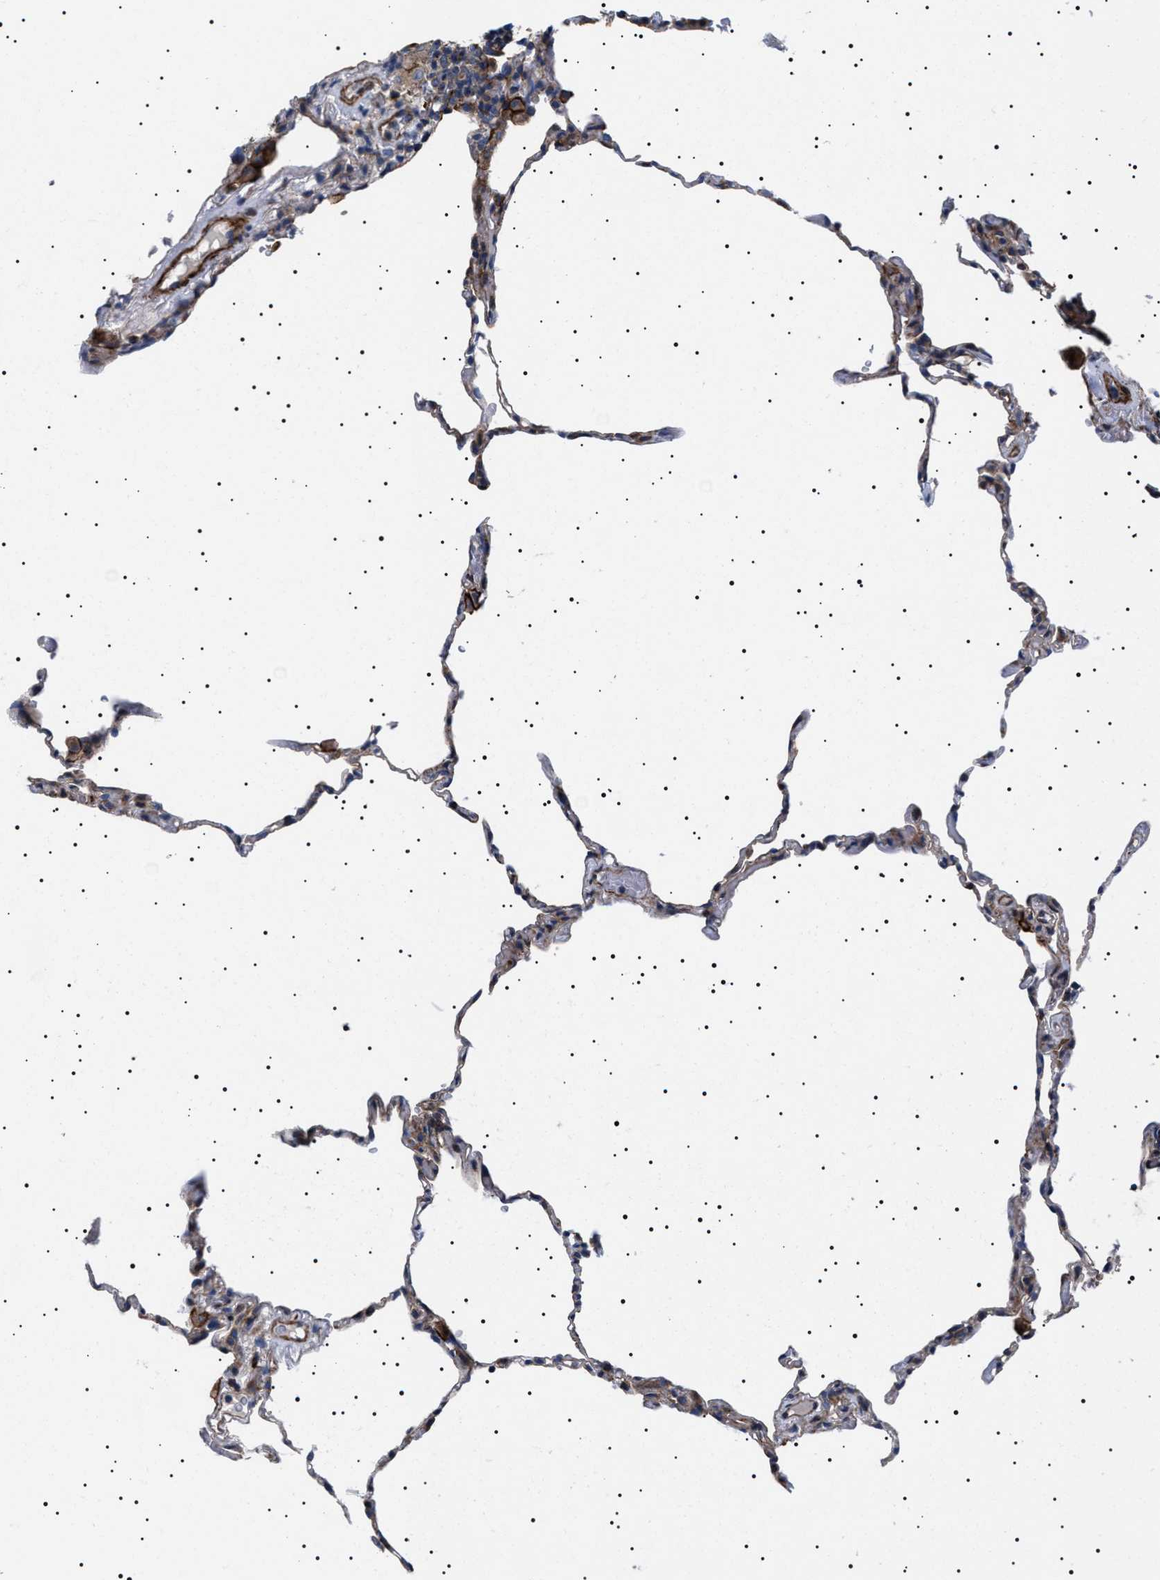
{"staining": {"intensity": "negative", "quantity": "none", "location": "none"}, "tissue": "lung", "cell_type": "Alveolar cells", "image_type": "normal", "snomed": [{"axis": "morphology", "description": "Normal tissue, NOS"}, {"axis": "topography", "description": "Lung"}], "caption": "Human lung stained for a protein using immunohistochemistry exhibits no positivity in alveolar cells.", "gene": "NEU1", "patient": {"sex": "male", "age": 59}}